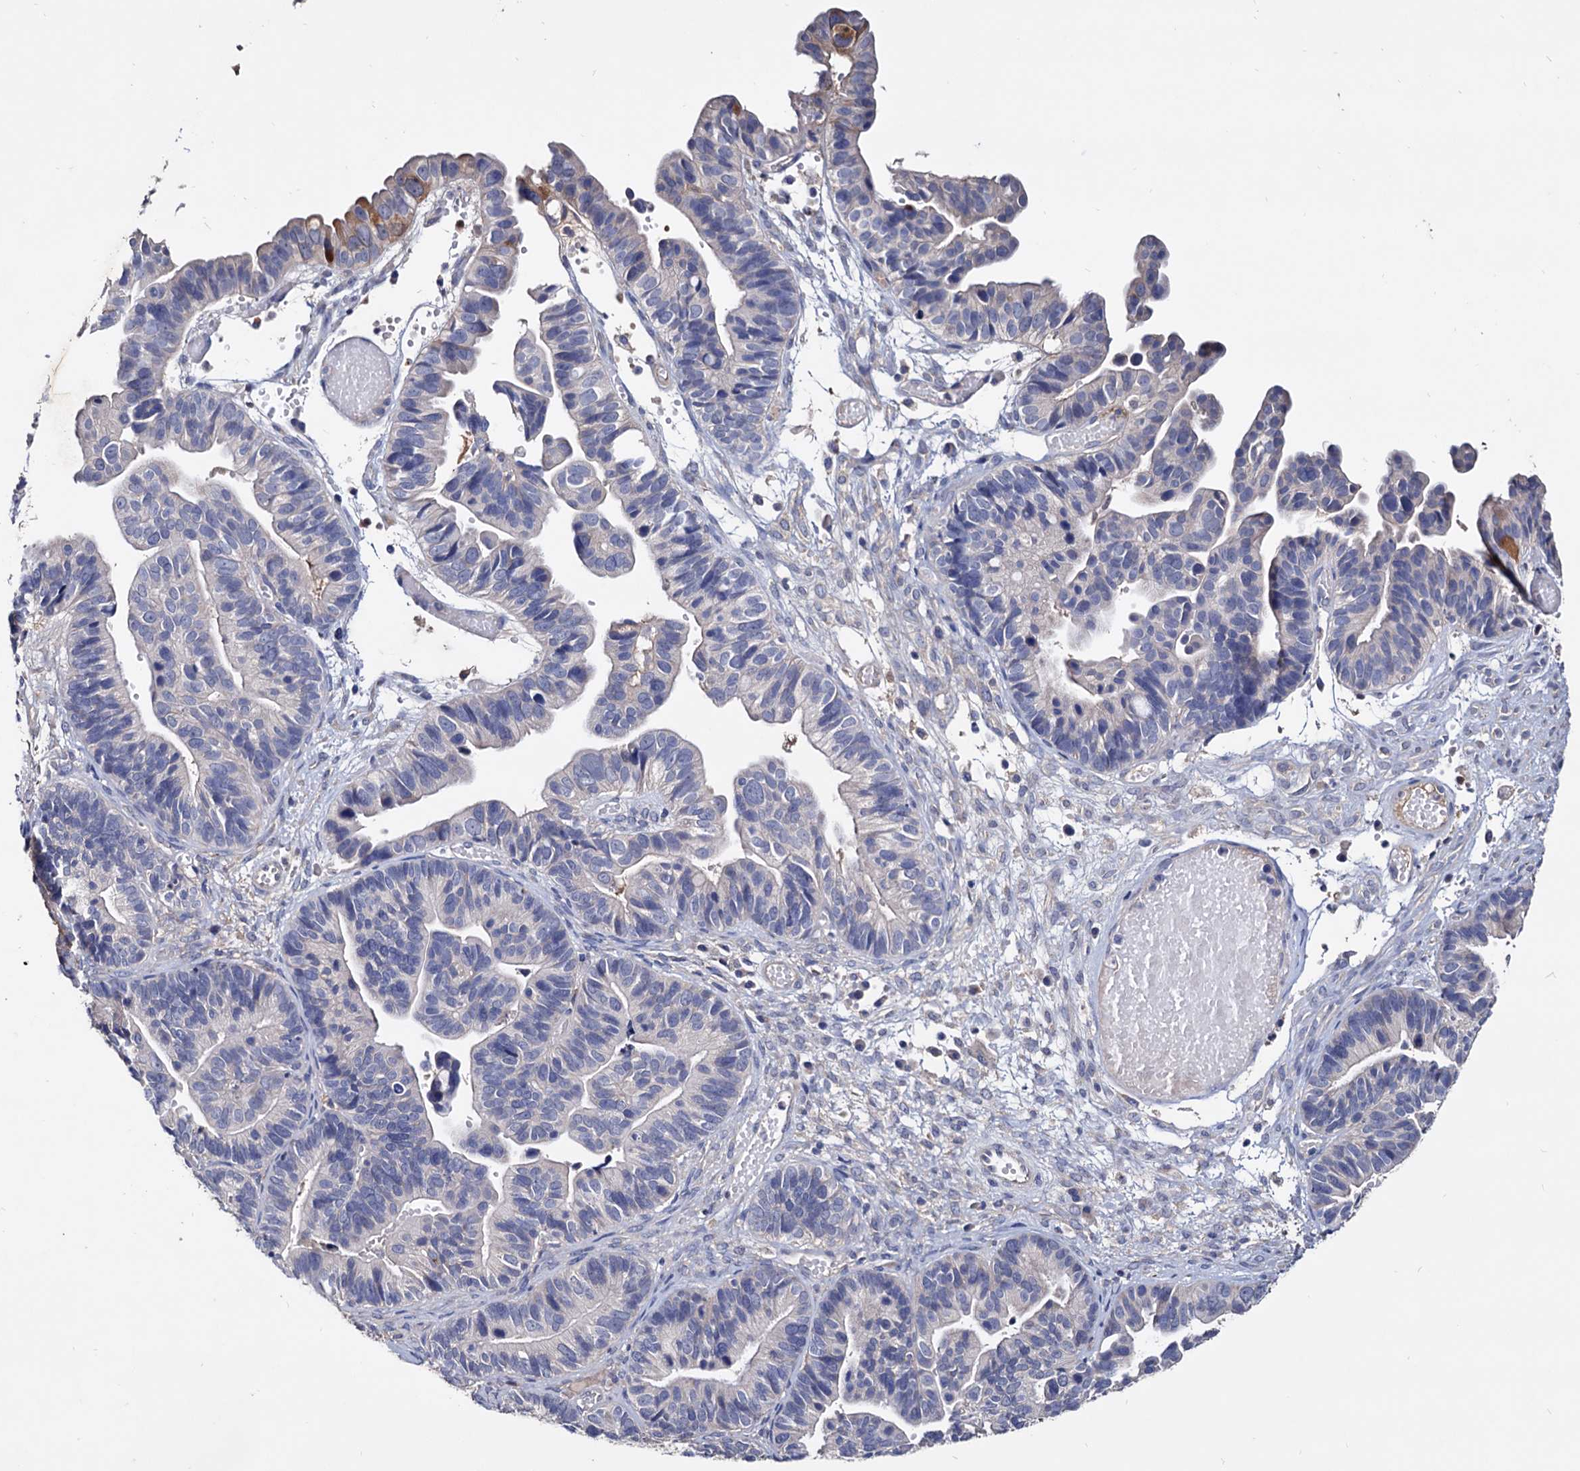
{"staining": {"intensity": "negative", "quantity": "none", "location": "none"}, "tissue": "ovarian cancer", "cell_type": "Tumor cells", "image_type": "cancer", "snomed": [{"axis": "morphology", "description": "Cystadenocarcinoma, serous, NOS"}, {"axis": "topography", "description": "Ovary"}], "caption": "This is an IHC histopathology image of serous cystadenocarcinoma (ovarian). There is no expression in tumor cells.", "gene": "NPAS4", "patient": {"sex": "female", "age": 56}}